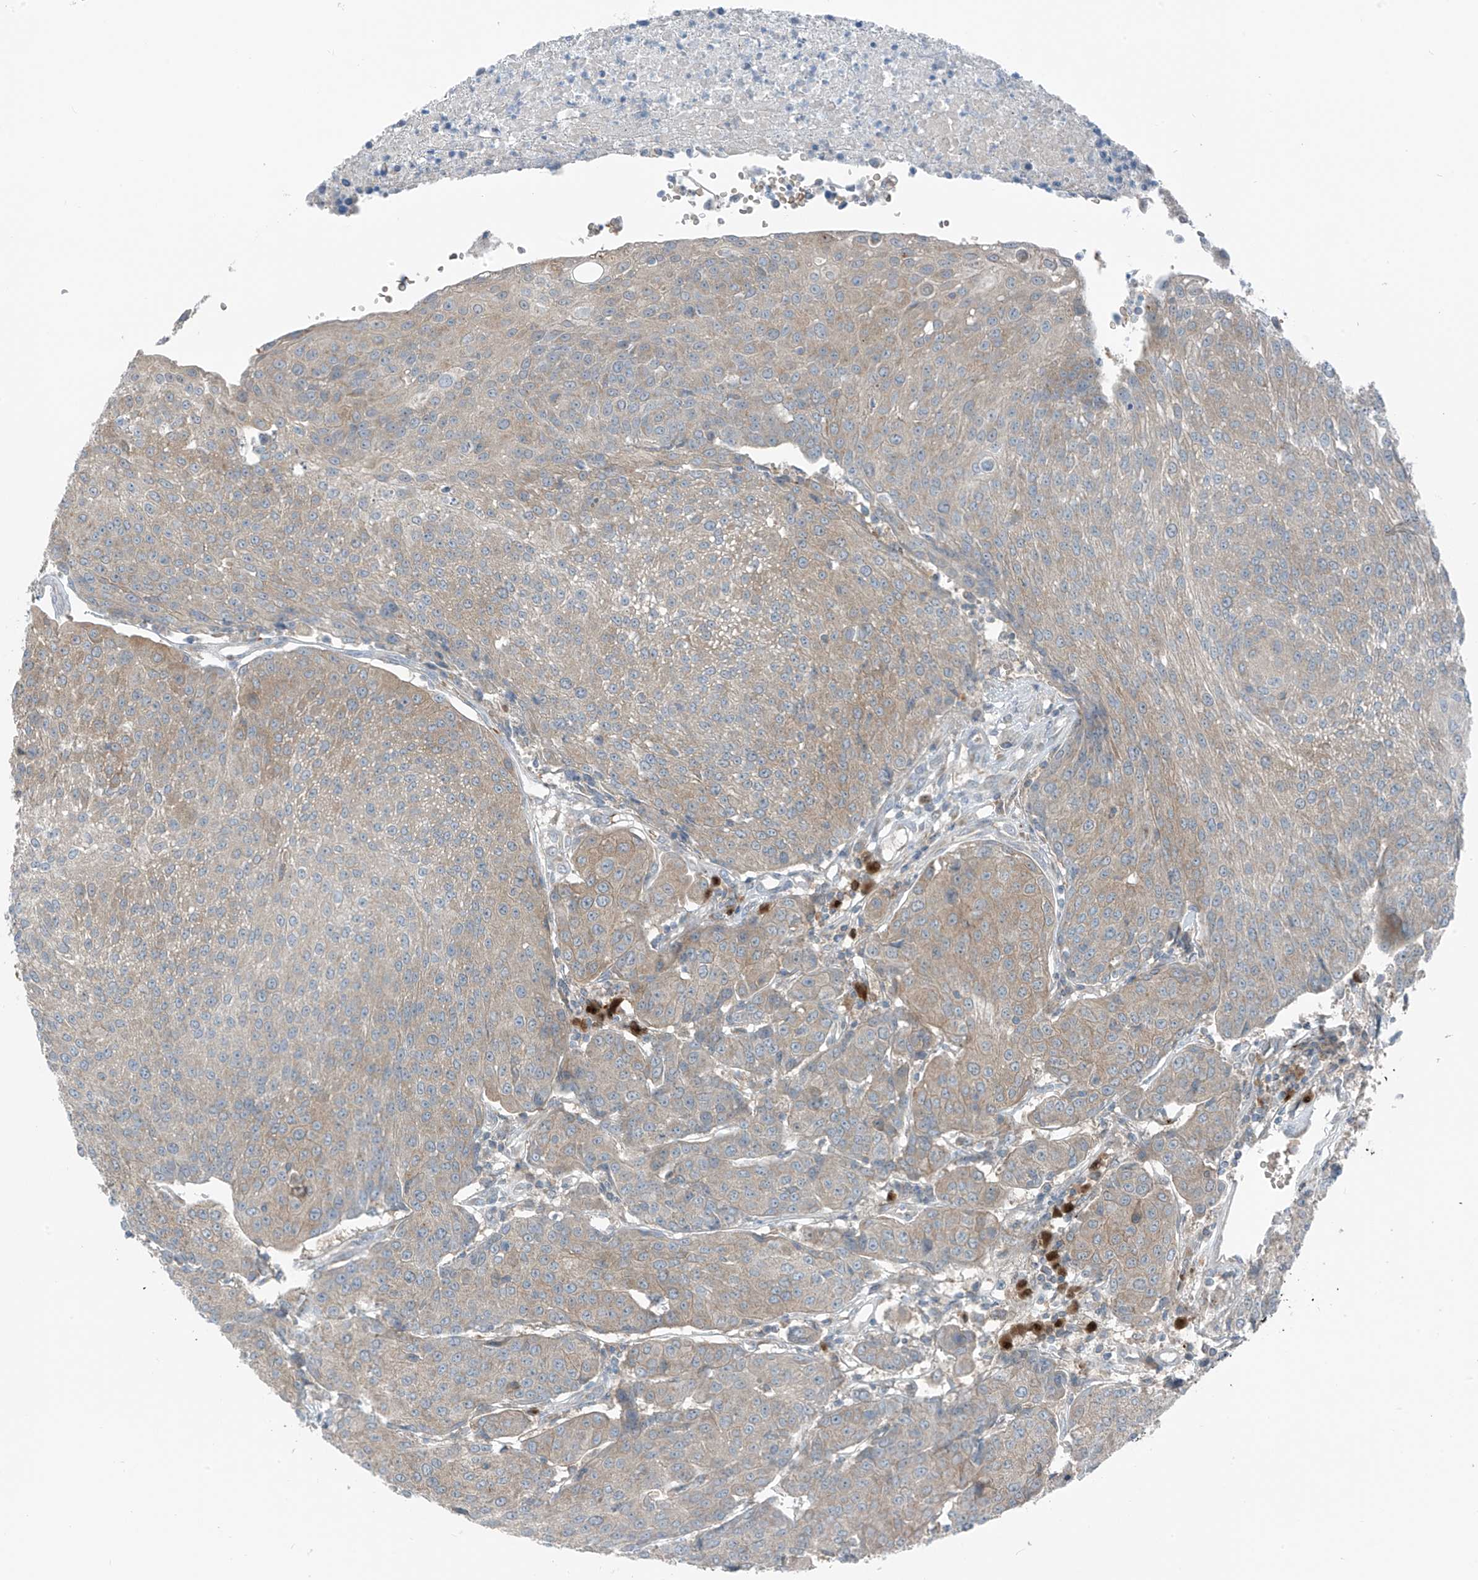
{"staining": {"intensity": "weak", "quantity": "<25%", "location": "cytoplasmic/membranous"}, "tissue": "urothelial cancer", "cell_type": "Tumor cells", "image_type": "cancer", "snomed": [{"axis": "morphology", "description": "Urothelial carcinoma, High grade"}, {"axis": "topography", "description": "Urinary bladder"}], "caption": "Tumor cells are negative for protein expression in human urothelial cancer.", "gene": "SLC12A6", "patient": {"sex": "female", "age": 85}}